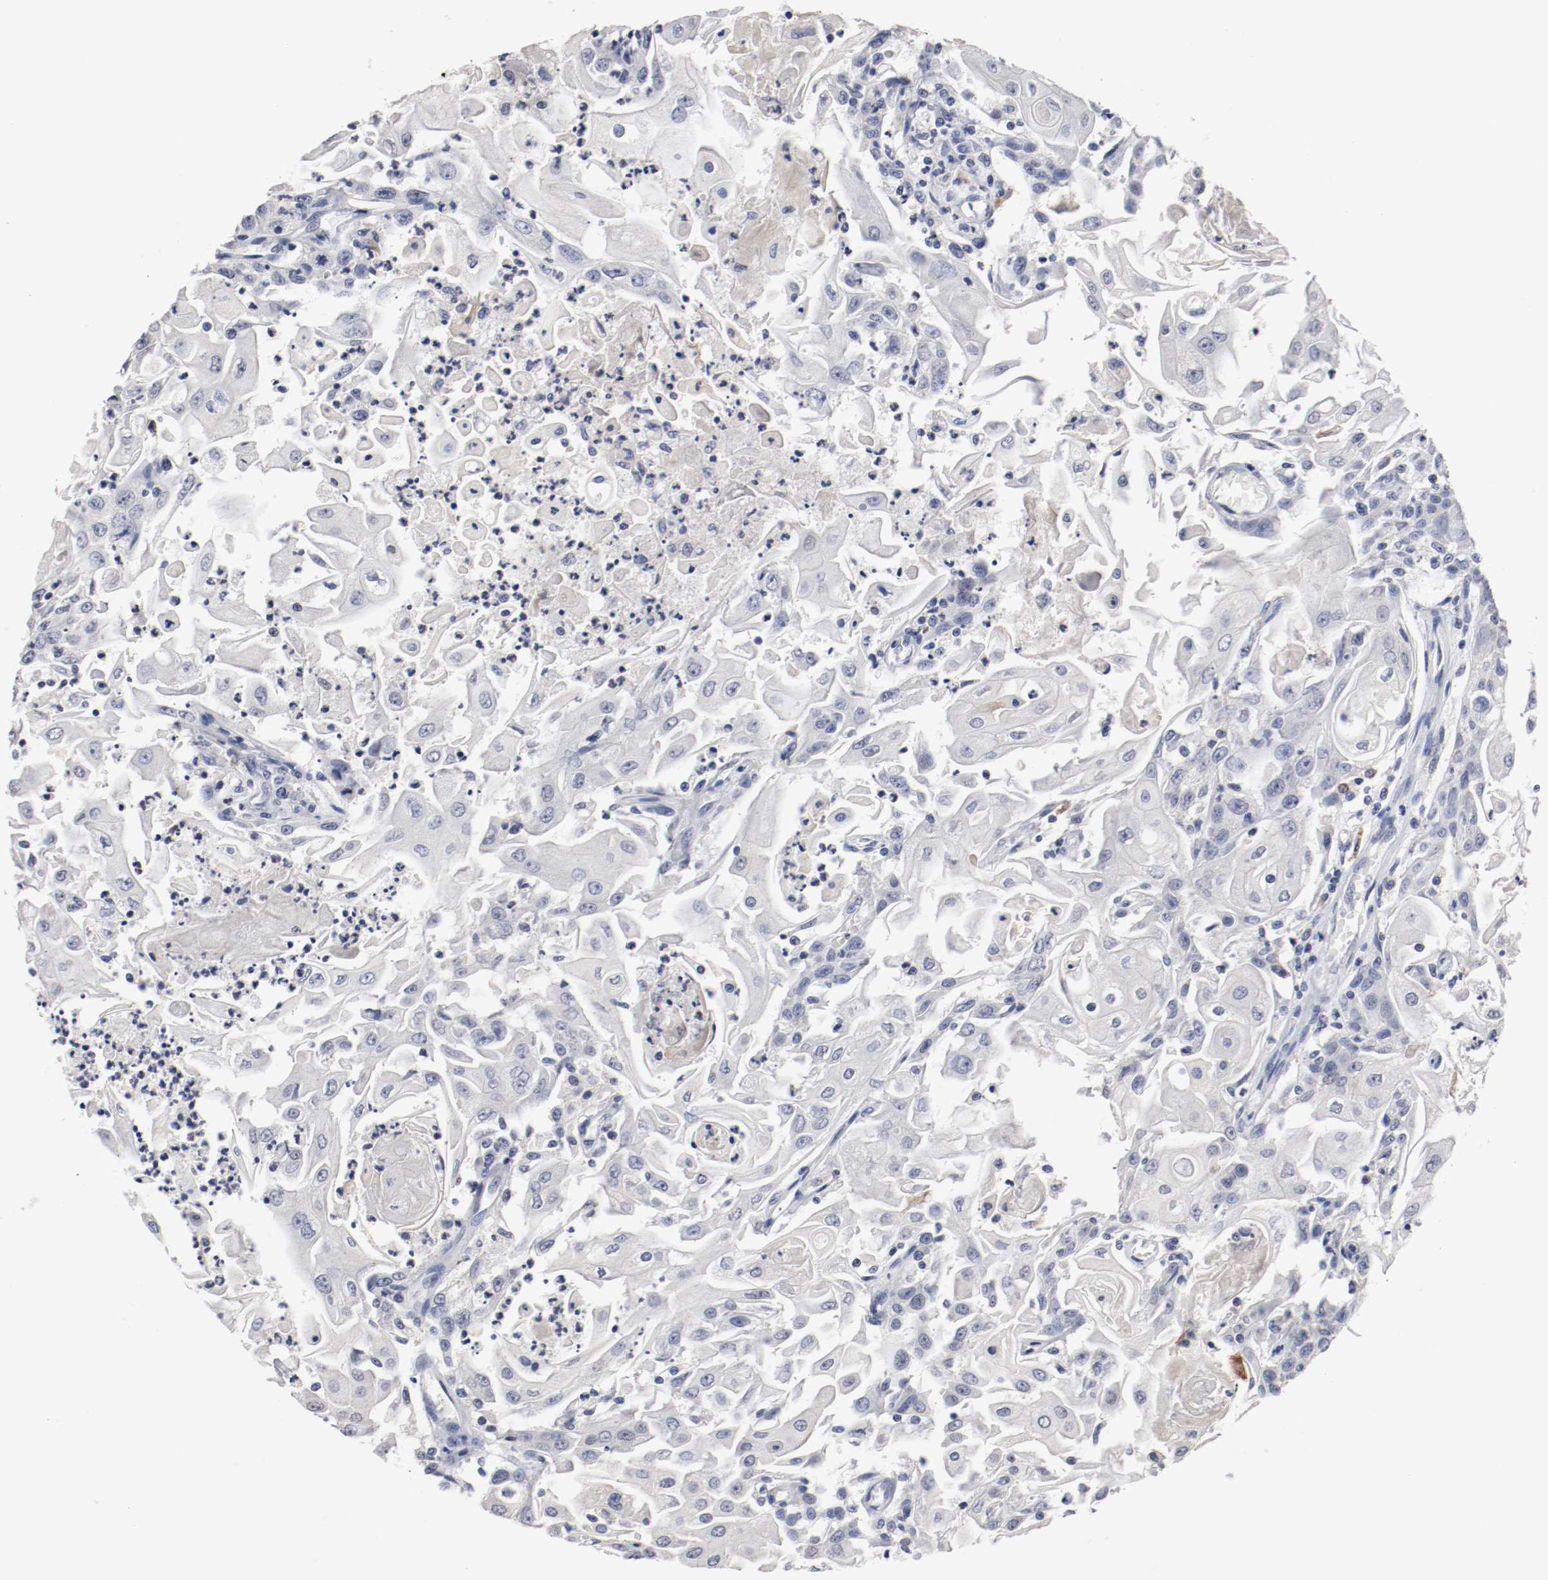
{"staining": {"intensity": "weak", "quantity": "<25%", "location": "cytoplasmic/membranous"}, "tissue": "head and neck cancer", "cell_type": "Tumor cells", "image_type": "cancer", "snomed": [{"axis": "morphology", "description": "Squamous cell carcinoma, NOS"}, {"axis": "topography", "description": "Oral tissue"}, {"axis": "topography", "description": "Head-Neck"}], "caption": "DAB (3,3'-diaminobenzidine) immunohistochemical staining of human squamous cell carcinoma (head and neck) demonstrates no significant expression in tumor cells.", "gene": "CBL", "patient": {"sex": "female", "age": 76}}